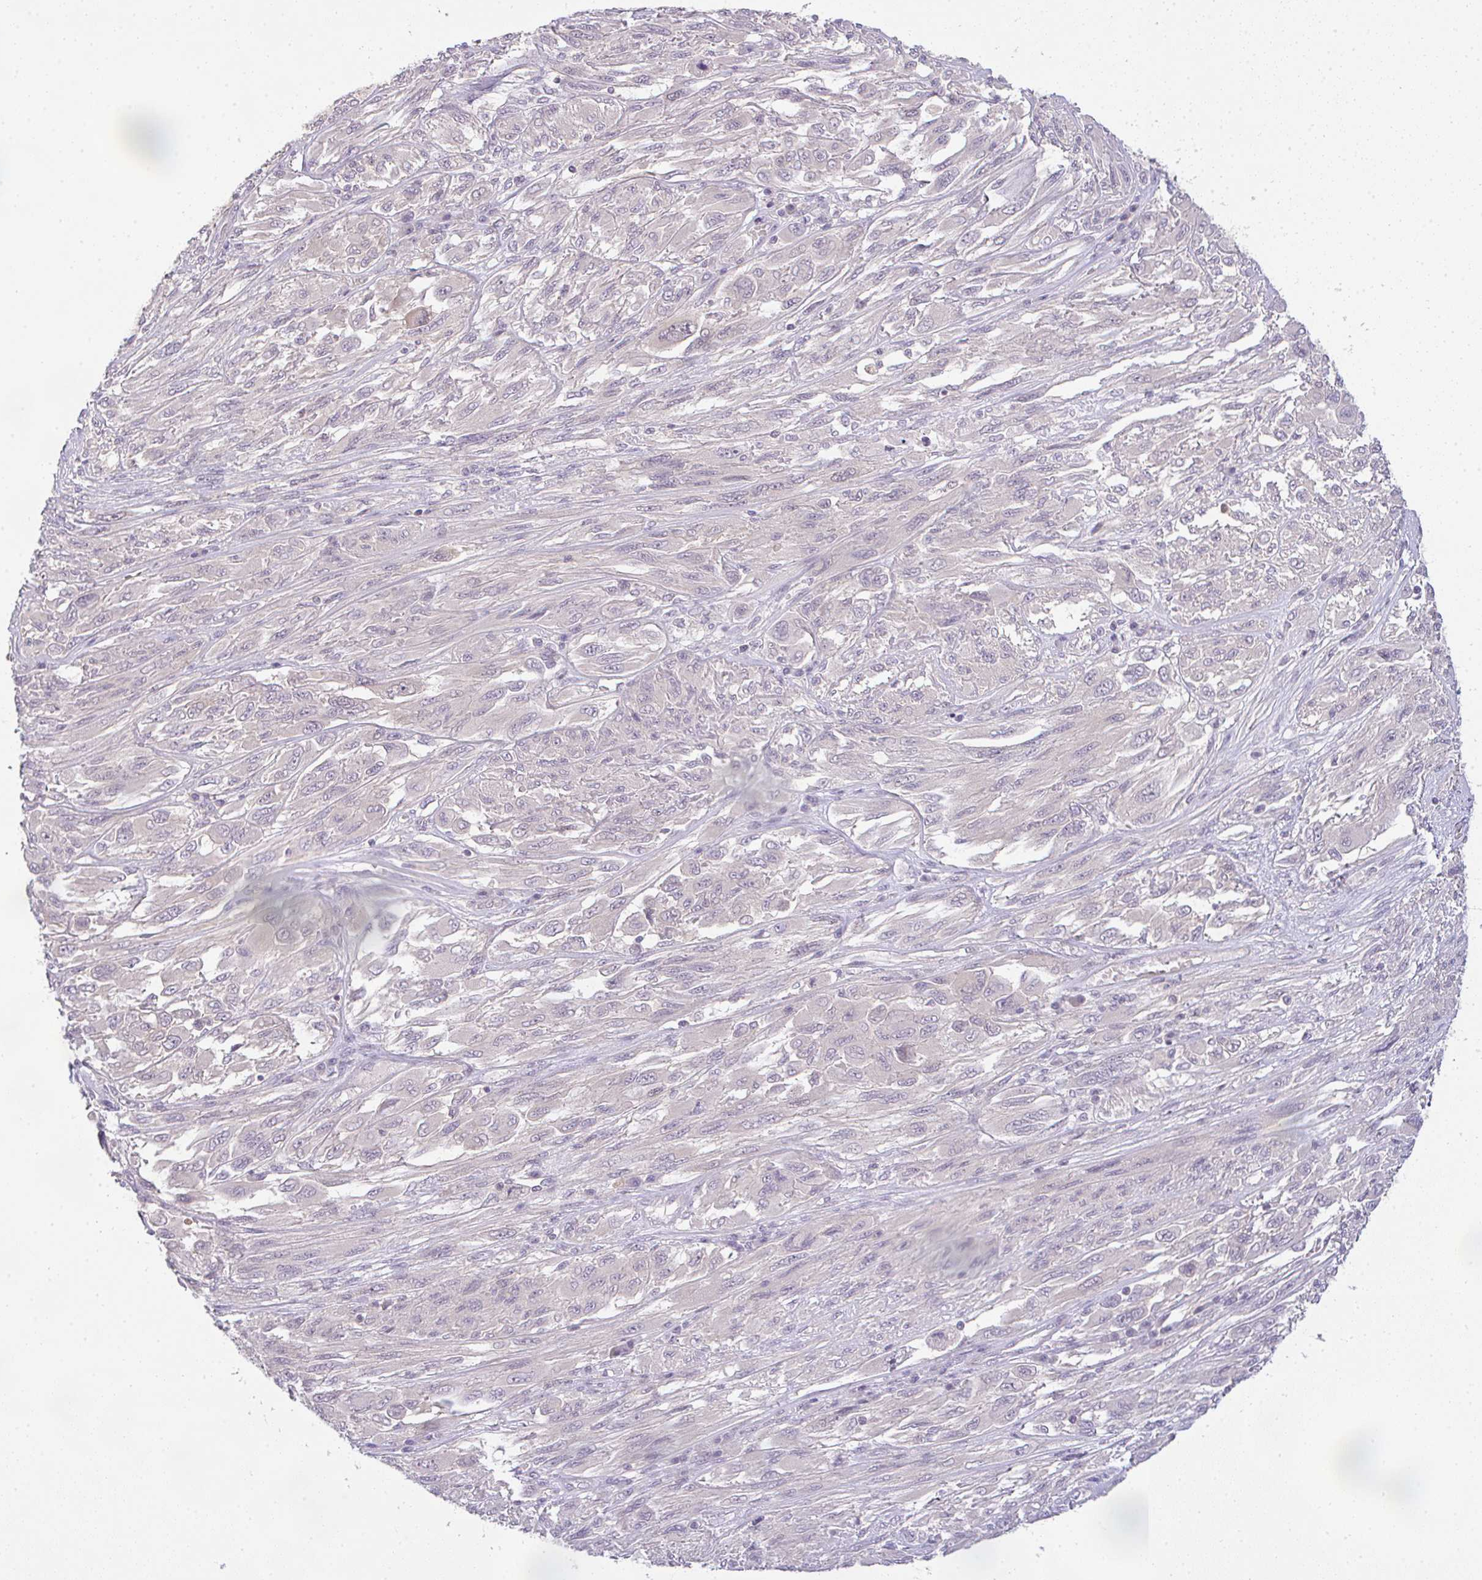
{"staining": {"intensity": "negative", "quantity": "none", "location": "none"}, "tissue": "melanoma", "cell_type": "Tumor cells", "image_type": "cancer", "snomed": [{"axis": "morphology", "description": "Malignant melanoma, NOS"}, {"axis": "topography", "description": "Skin"}], "caption": "Immunohistochemistry micrograph of neoplastic tissue: human melanoma stained with DAB (3,3'-diaminobenzidine) shows no significant protein staining in tumor cells.", "gene": "CSE1L", "patient": {"sex": "female", "age": 91}}